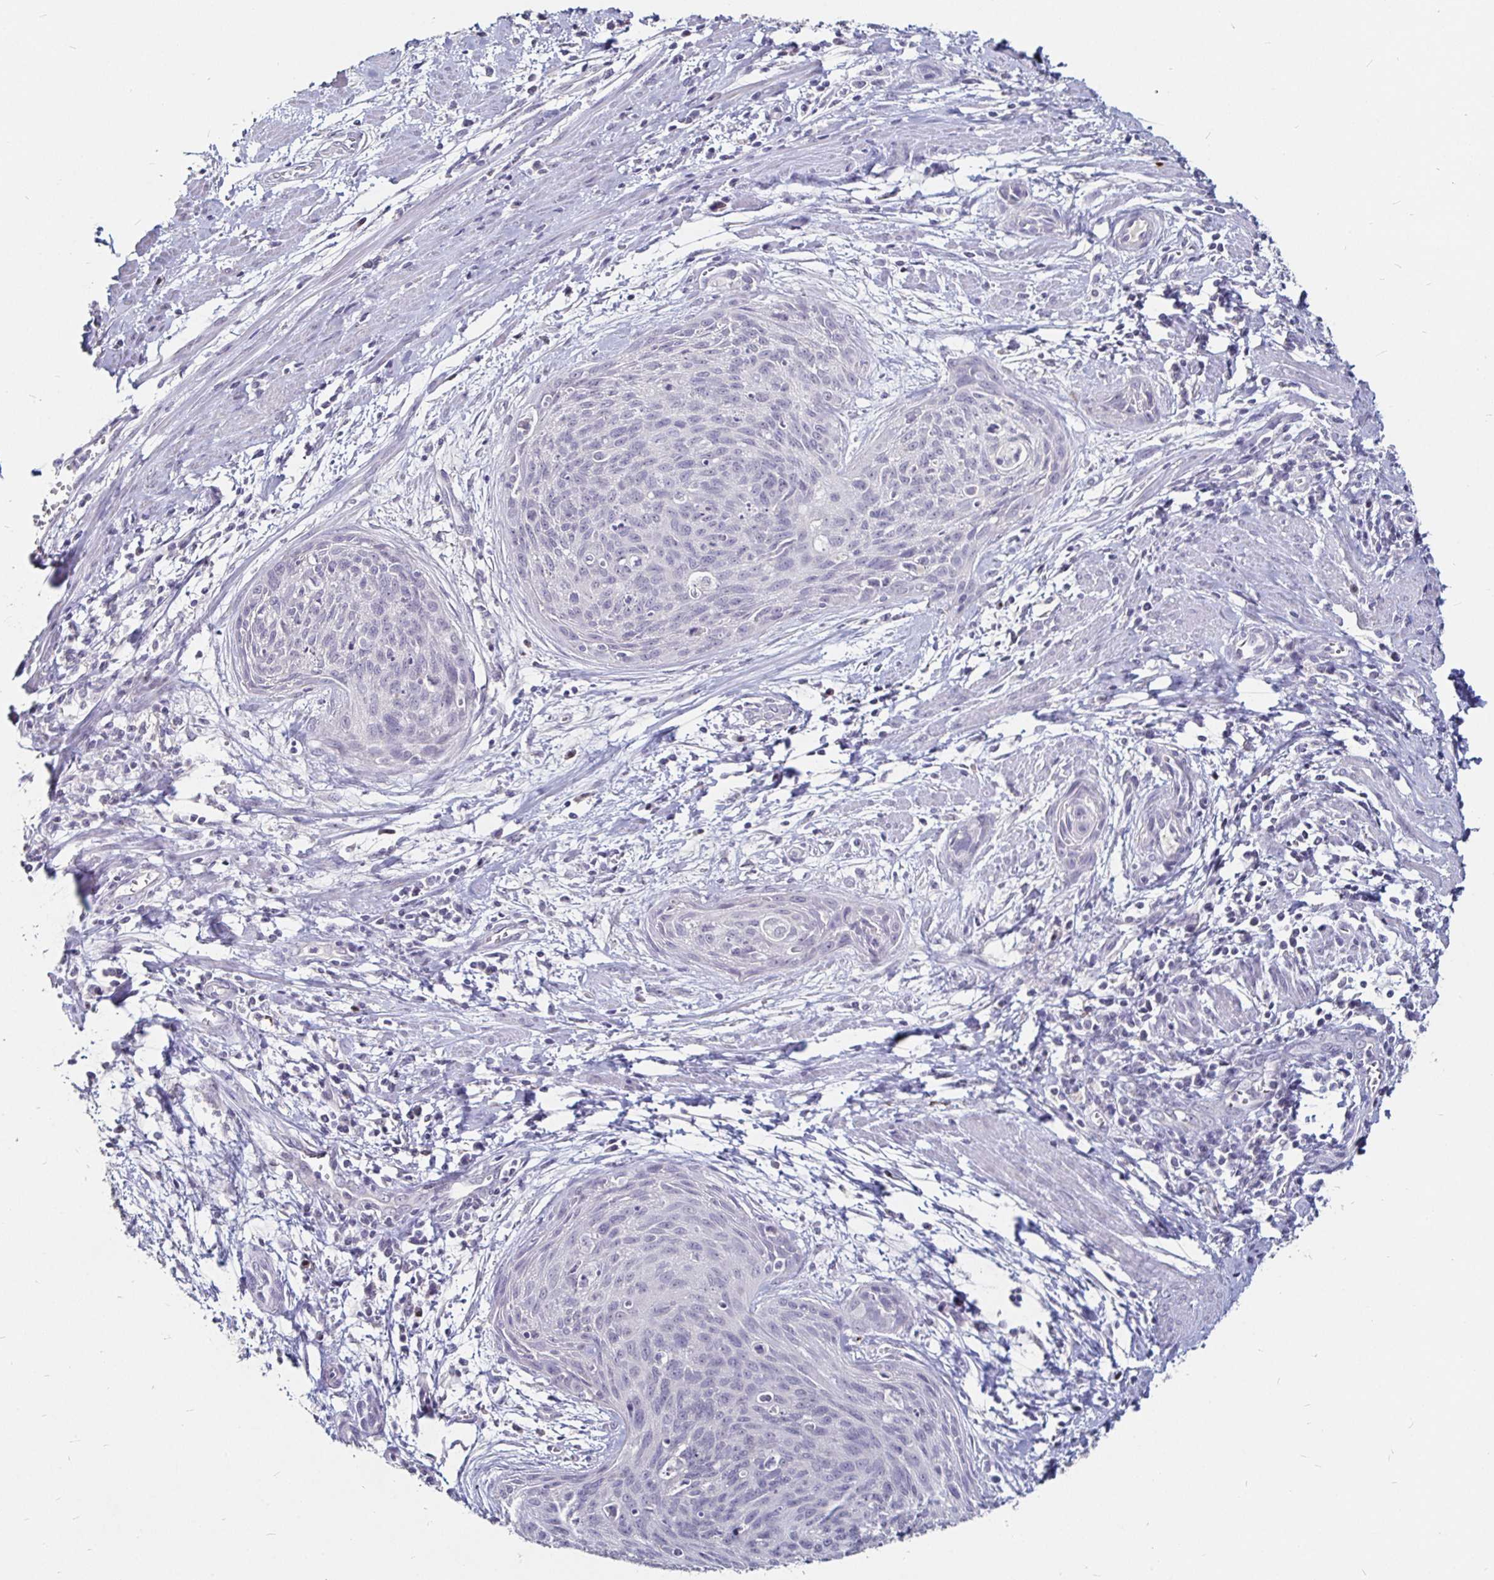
{"staining": {"intensity": "negative", "quantity": "none", "location": "none"}, "tissue": "cervical cancer", "cell_type": "Tumor cells", "image_type": "cancer", "snomed": [{"axis": "morphology", "description": "Squamous cell carcinoma, NOS"}, {"axis": "topography", "description": "Cervix"}], "caption": "DAB (3,3'-diaminobenzidine) immunohistochemical staining of cervical squamous cell carcinoma shows no significant staining in tumor cells.", "gene": "FAIM2", "patient": {"sex": "female", "age": 55}}